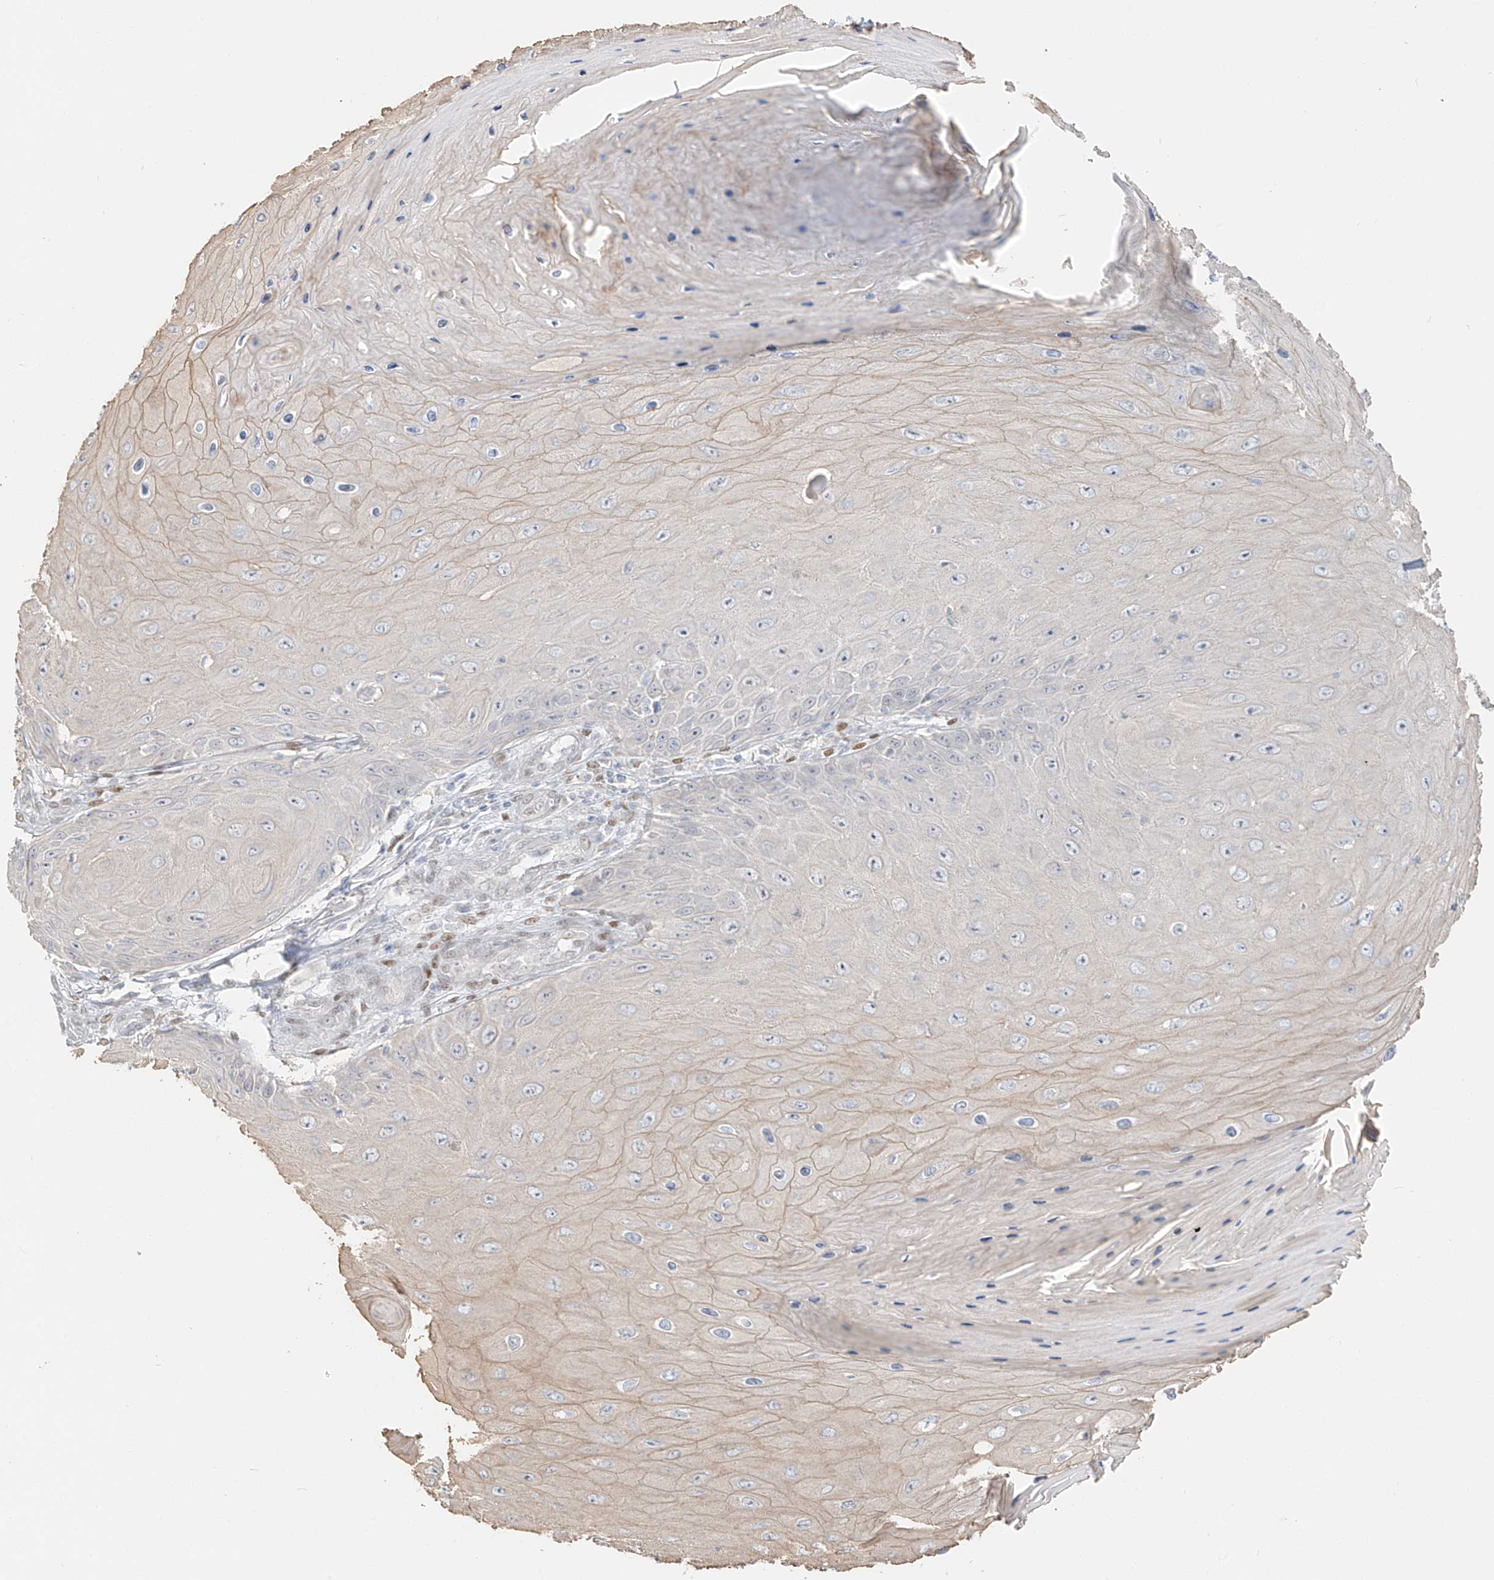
{"staining": {"intensity": "negative", "quantity": "none", "location": "none"}, "tissue": "skin cancer", "cell_type": "Tumor cells", "image_type": "cancer", "snomed": [{"axis": "morphology", "description": "Squamous cell carcinoma, NOS"}, {"axis": "topography", "description": "Skin"}], "caption": "This is an immunohistochemistry photomicrograph of human squamous cell carcinoma (skin). There is no positivity in tumor cells.", "gene": "ZNF774", "patient": {"sex": "female", "age": 73}}